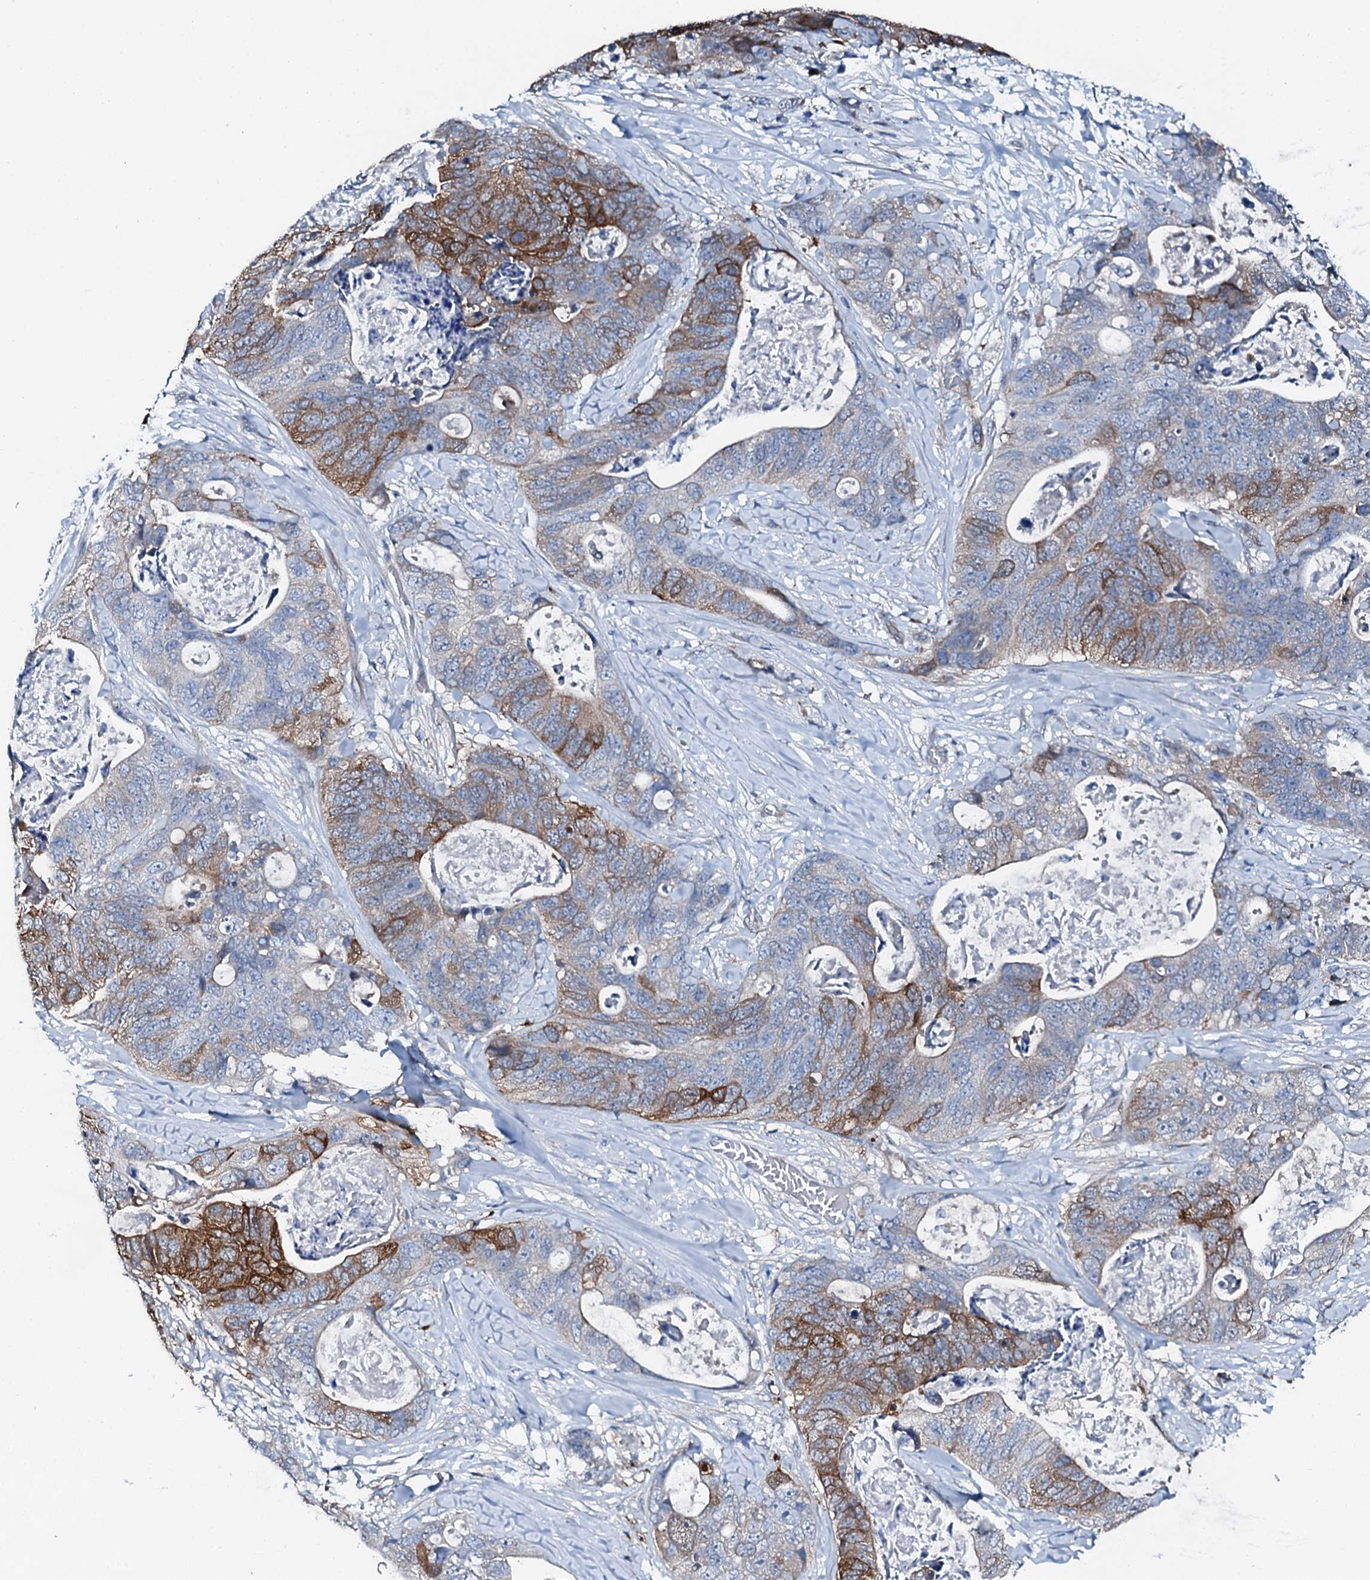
{"staining": {"intensity": "moderate", "quantity": "25%-75%", "location": "cytoplasmic/membranous"}, "tissue": "stomach cancer", "cell_type": "Tumor cells", "image_type": "cancer", "snomed": [{"axis": "morphology", "description": "Adenocarcinoma, NOS"}, {"axis": "topography", "description": "Stomach"}], "caption": "Adenocarcinoma (stomach) was stained to show a protein in brown. There is medium levels of moderate cytoplasmic/membranous staining in approximately 25%-75% of tumor cells.", "gene": "GFOD2", "patient": {"sex": "female", "age": 89}}